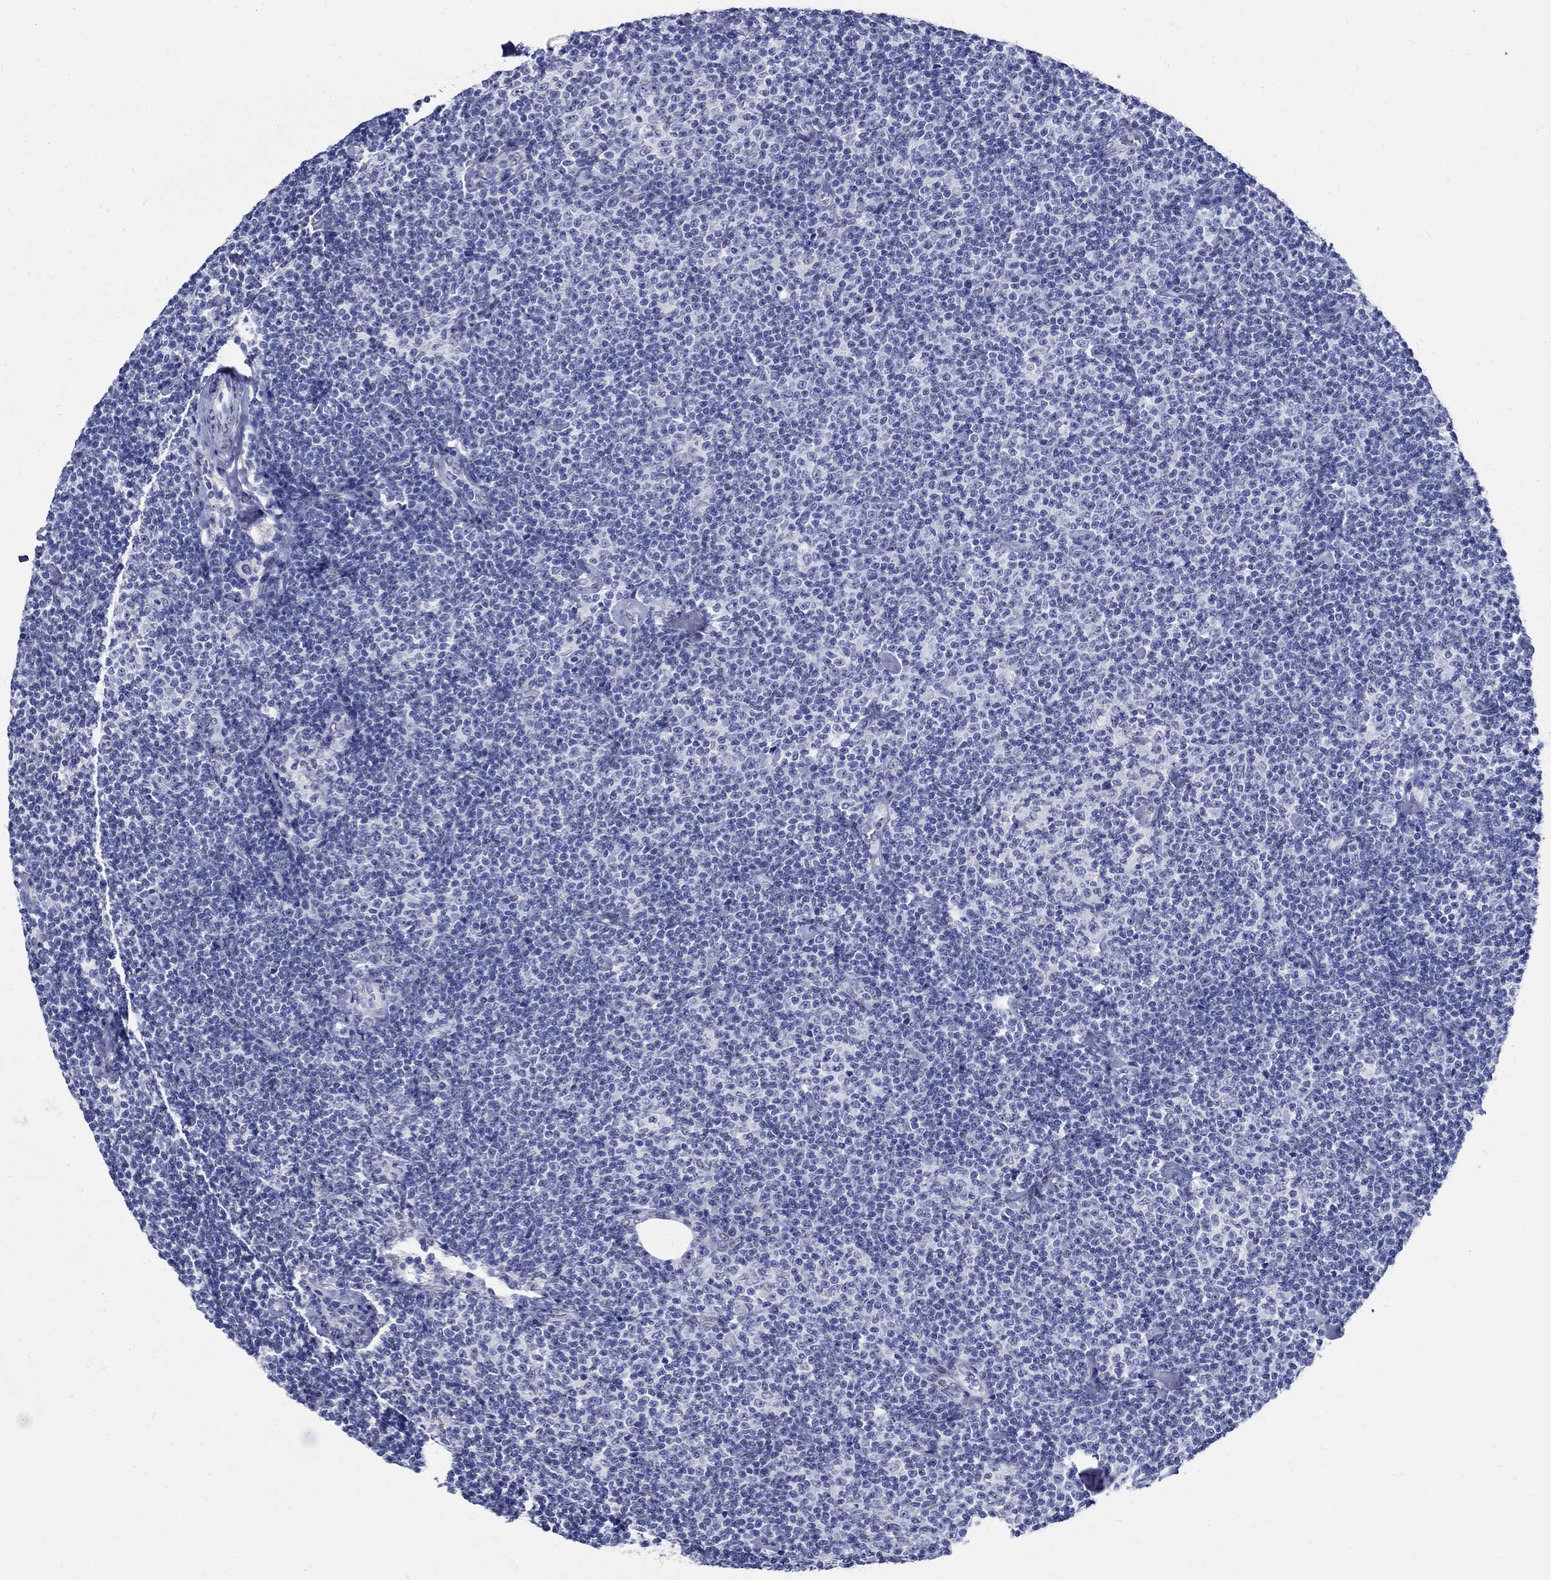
{"staining": {"intensity": "negative", "quantity": "none", "location": "none"}, "tissue": "lymphoma", "cell_type": "Tumor cells", "image_type": "cancer", "snomed": [{"axis": "morphology", "description": "Malignant lymphoma, non-Hodgkin's type, Low grade"}, {"axis": "topography", "description": "Lymph node"}], "caption": "Protein analysis of lymphoma displays no significant staining in tumor cells.", "gene": "TSPAN16", "patient": {"sex": "male", "age": 81}}